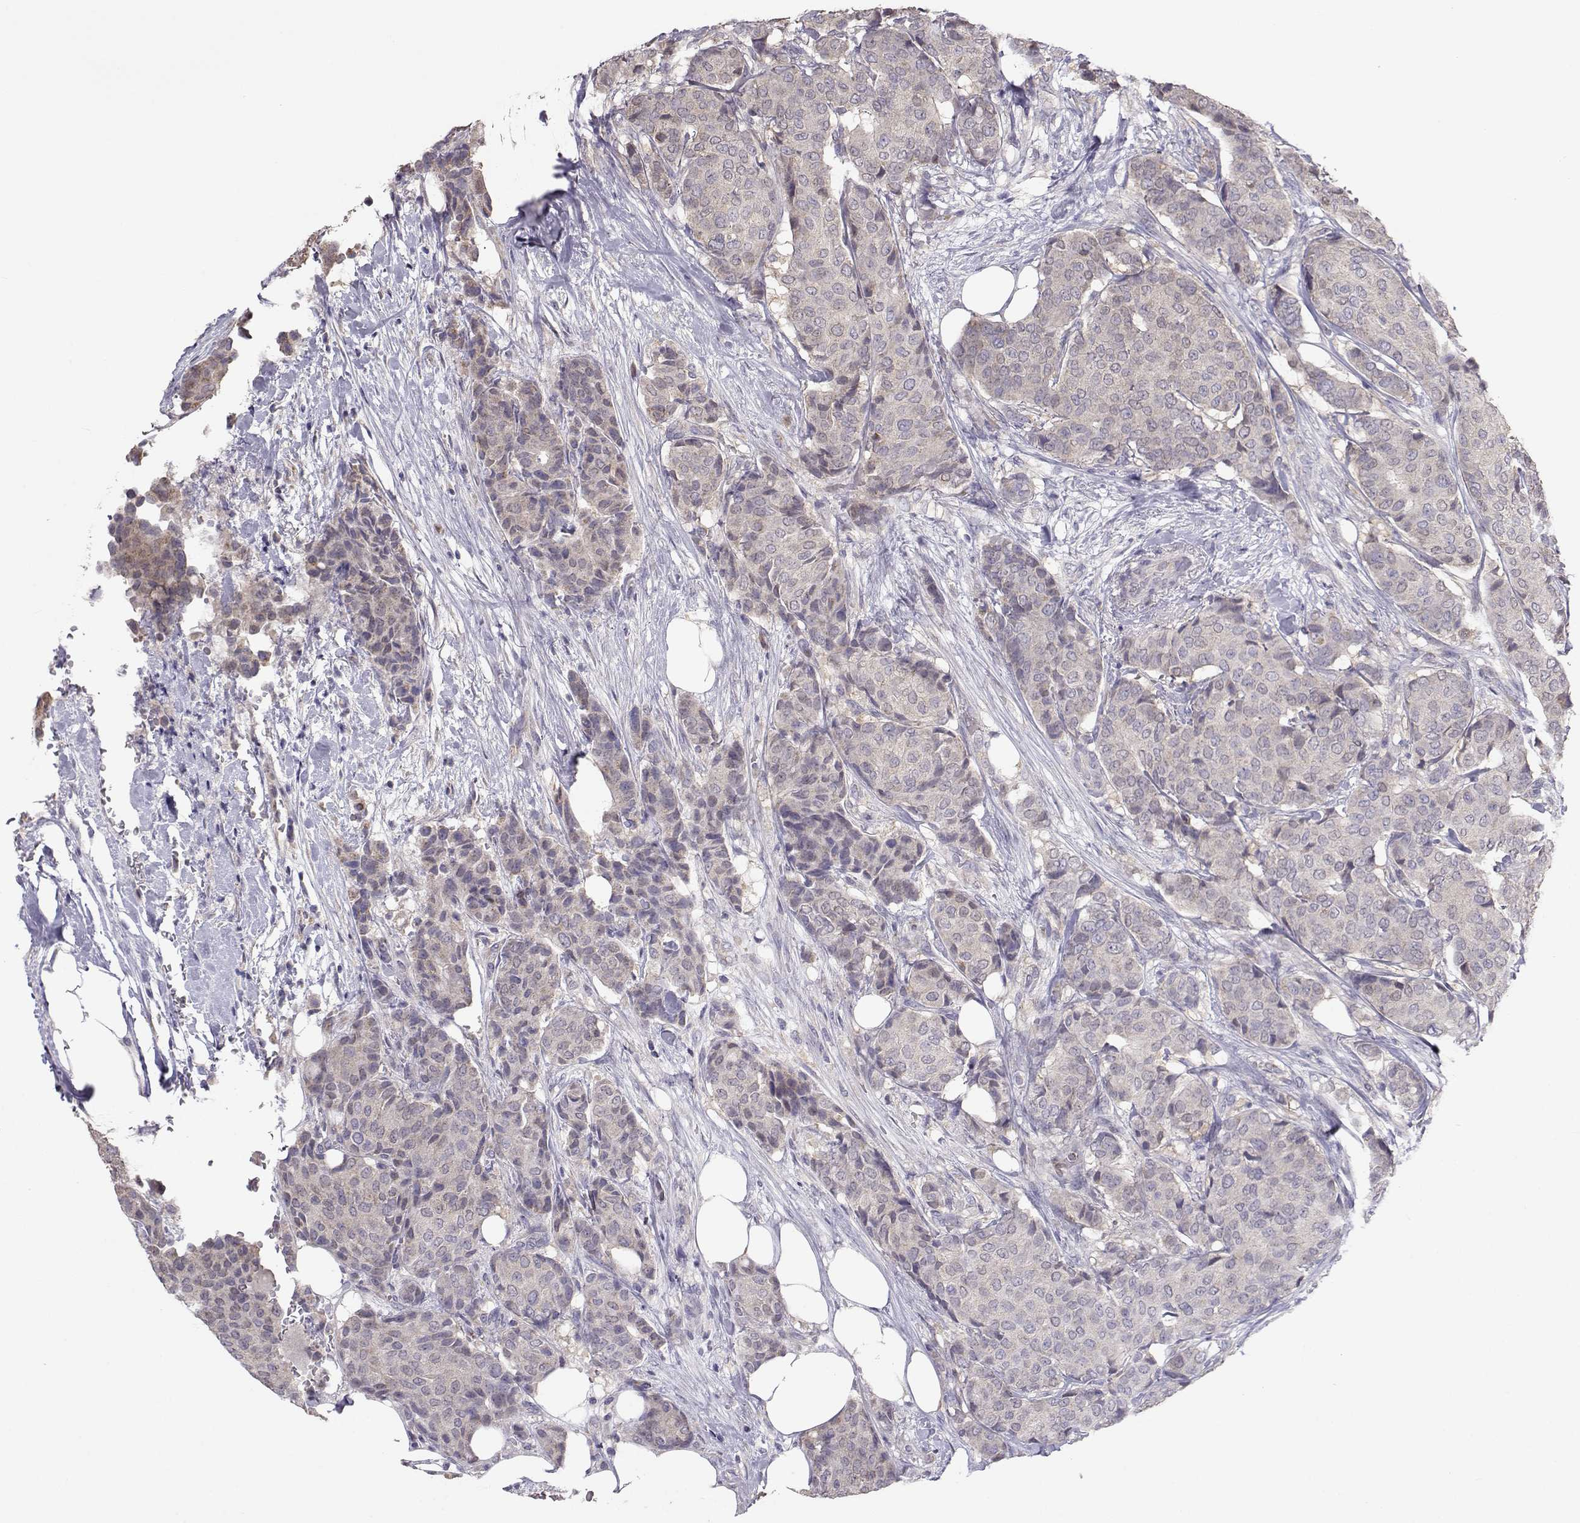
{"staining": {"intensity": "negative", "quantity": "none", "location": "none"}, "tissue": "breast cancer", "cell_type": "Tumor cells", "image_type": "cancer", "snomed": [{"axis": "morphology", "description": "Duct carcinoma"}, {"axis": "topography", "description": "Breast"}], "caption": "Tumor cells are negative for protein expression in human invasive ductal carcinoma (breast). (Brightfield microscopy of DAB immunohistochemistry (IHC) at high magnification).", "gene": "NCAM2", "patient": {"sex": "female", "age": 75}}